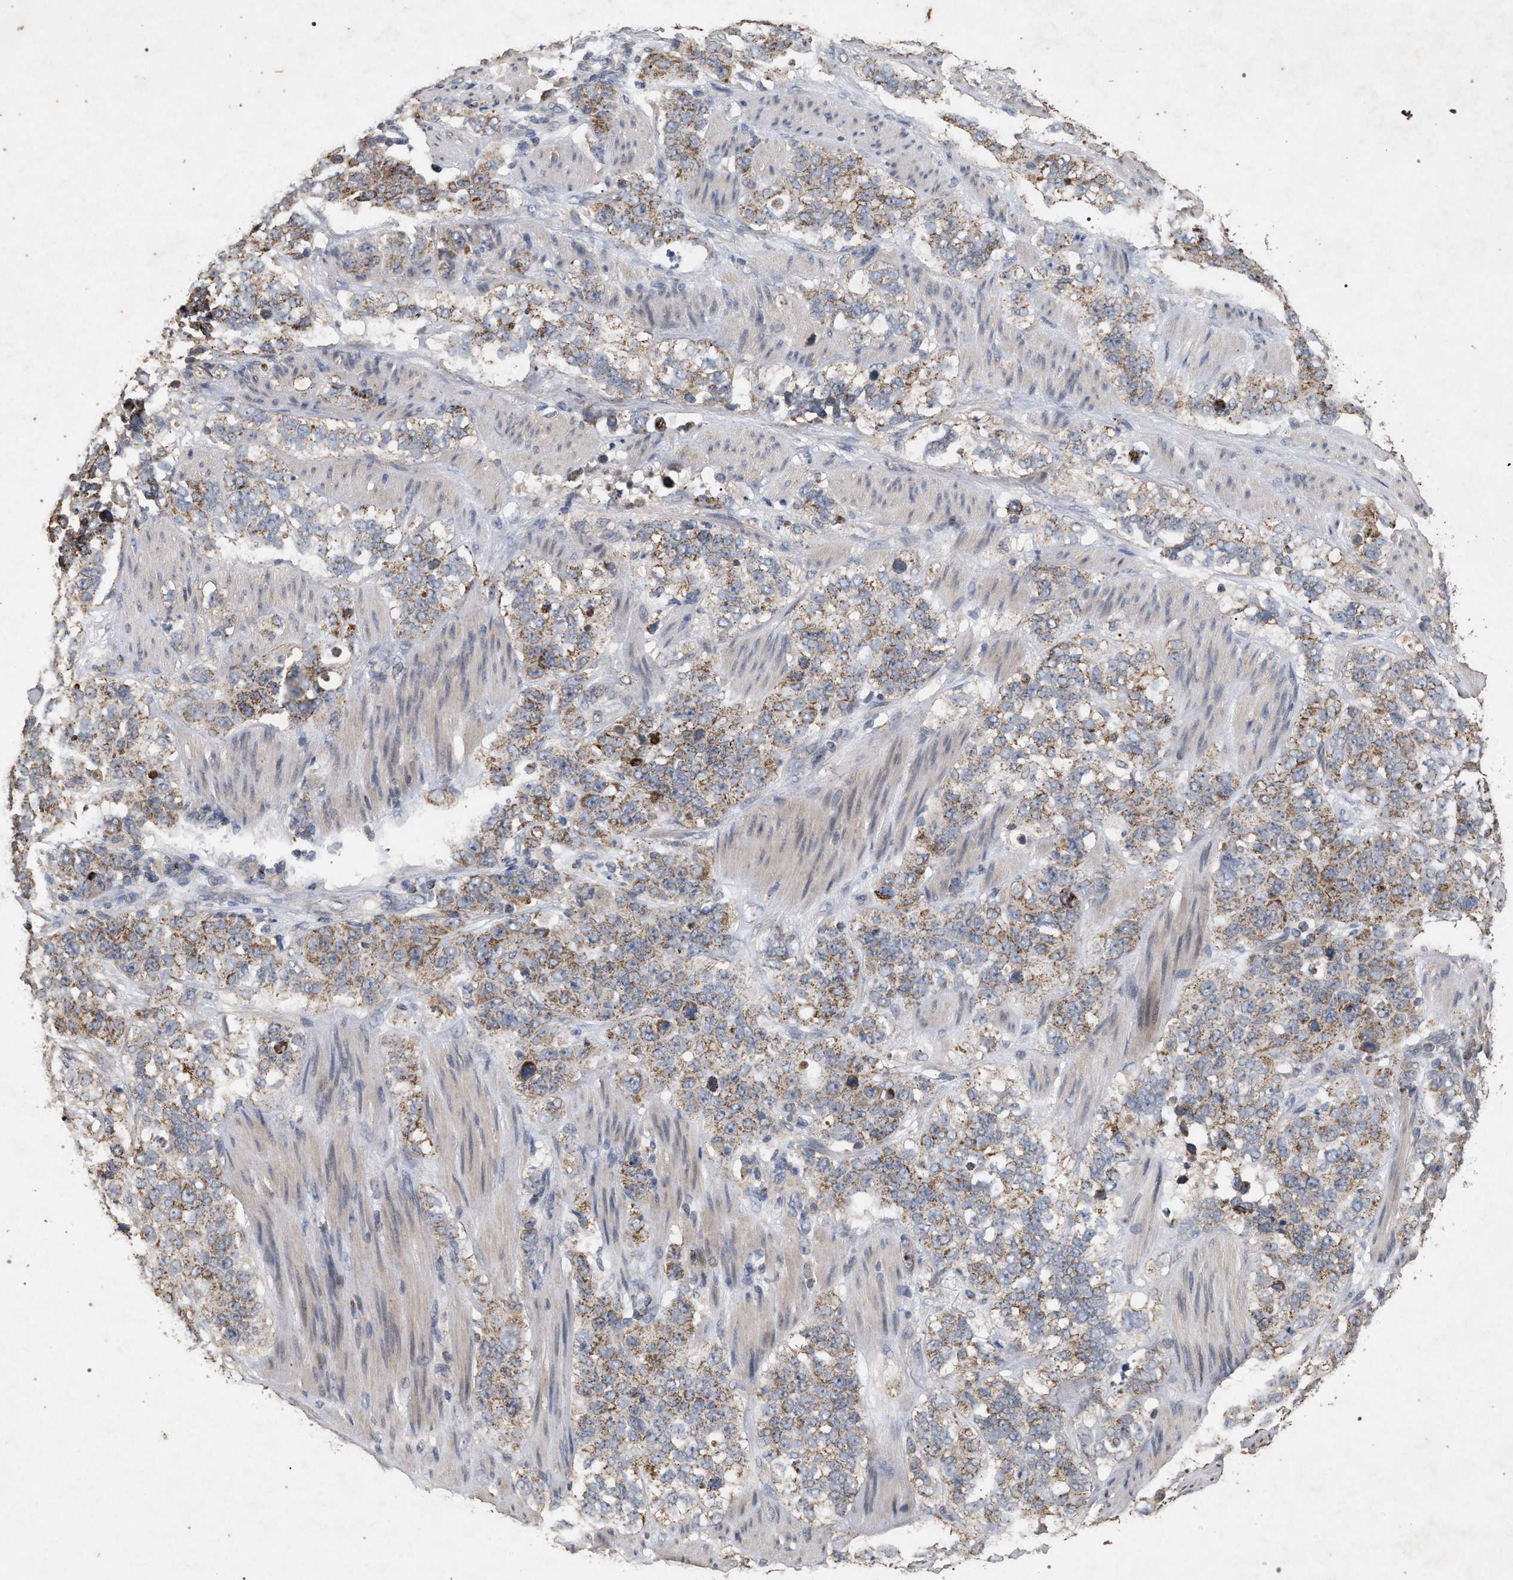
{"staining": {"intensity": "moderate", "quantity": ">75%", "location": "cytoplasmic/membranous"}, "tissue": "stomach cancer", "cell_type": "Tumor cells", "image_type": "cancer", "snomed": [{"axis": "morphology", "description": "Adenocarcinoma, NOS"}, {"axis": "topography", "description": "Stomach"}], "caption": "Immunohistochemistry (DAB (3,3'-diaminobenzidine)) staining of human stomach adenocarcinoma demonstrates moderate cytoplasmic/membranous protein staining in about >75% of tumor cells.", "gene": "PKD2L1", "patient": {"sex": "male", "age": 48}}